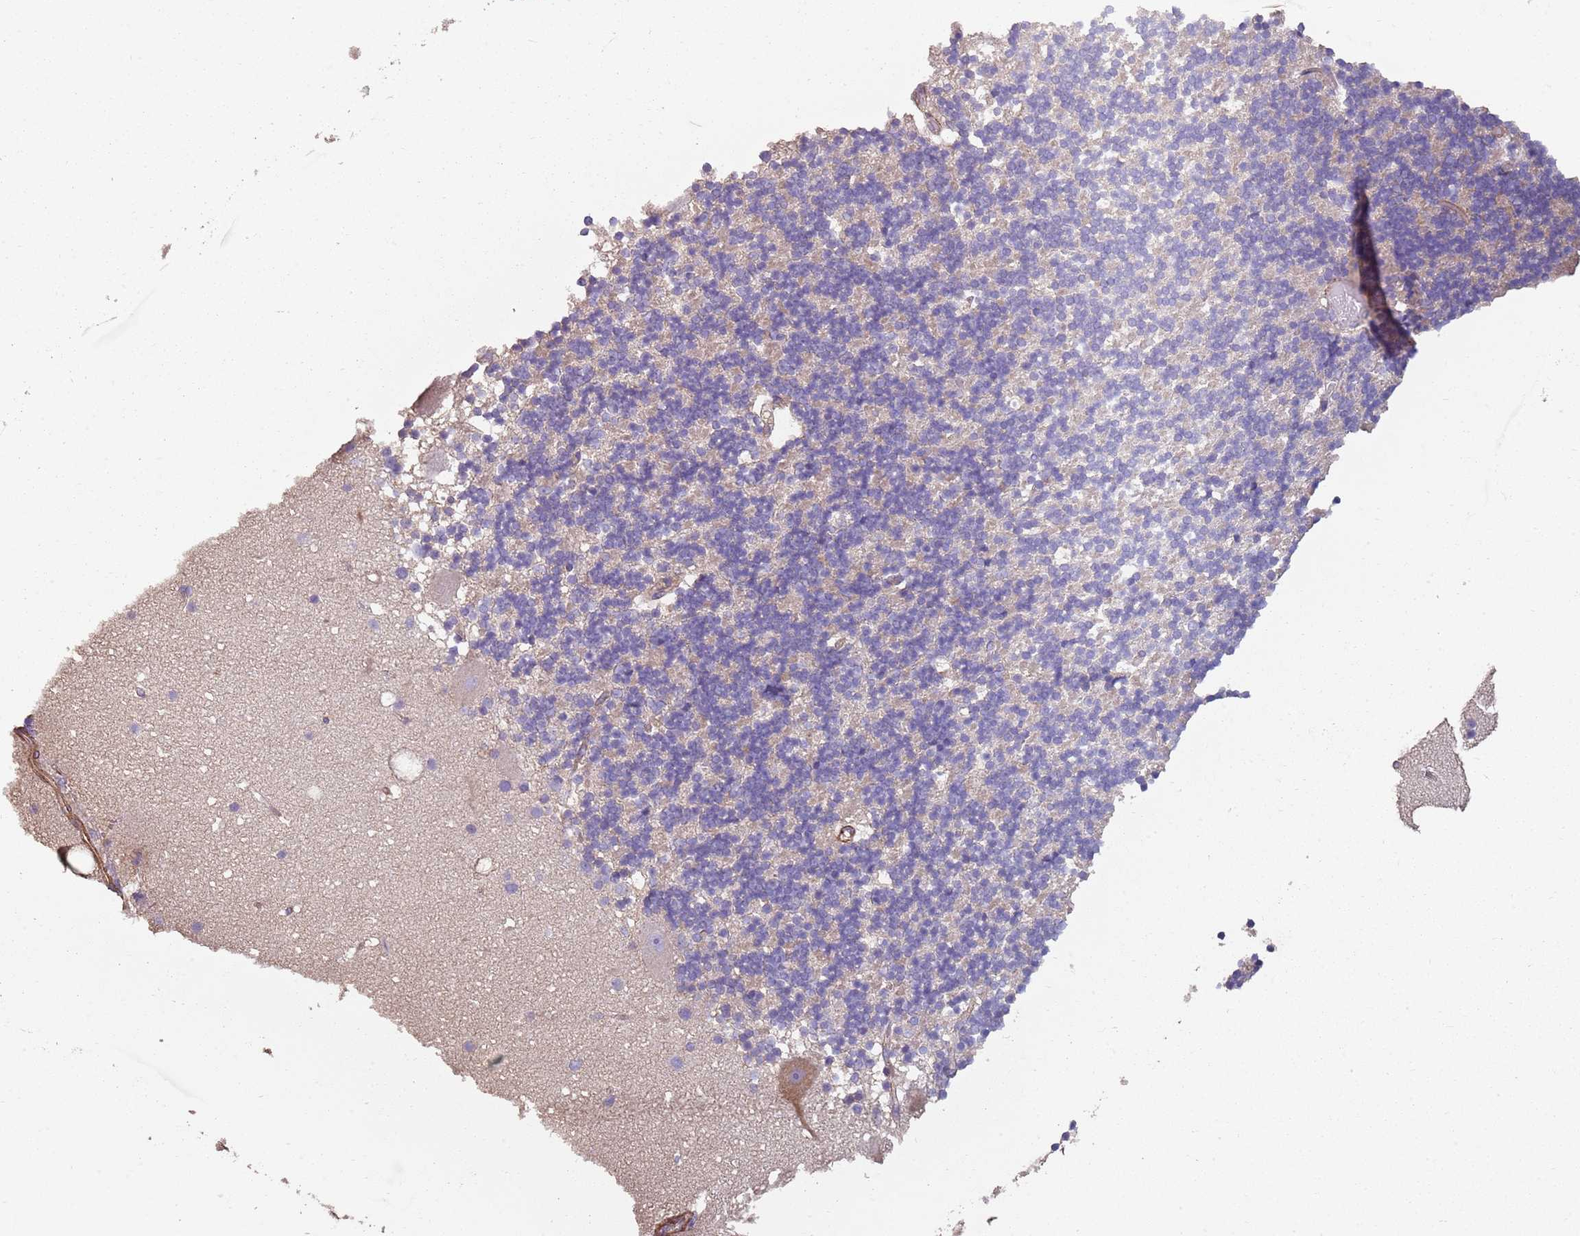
{"staining": {"intensity": "negative", "quantity": "none", "location": "none"}, "tissue": "cerebellum", "cell_type": "Cells in granular layer", "image_type": "normal", "snomed": [{"axis": "morphology", "description": "Normal tissue, NOS"}, {"axis": "topography", "description": "Cerebellum"}], "caption": "Cerebellum stained for a protein using immunohistochemistry demonstrates no positivity cells in granular layer.", "gene": "PHLPP2", "patient": {"sex": "male", "age": 57}}